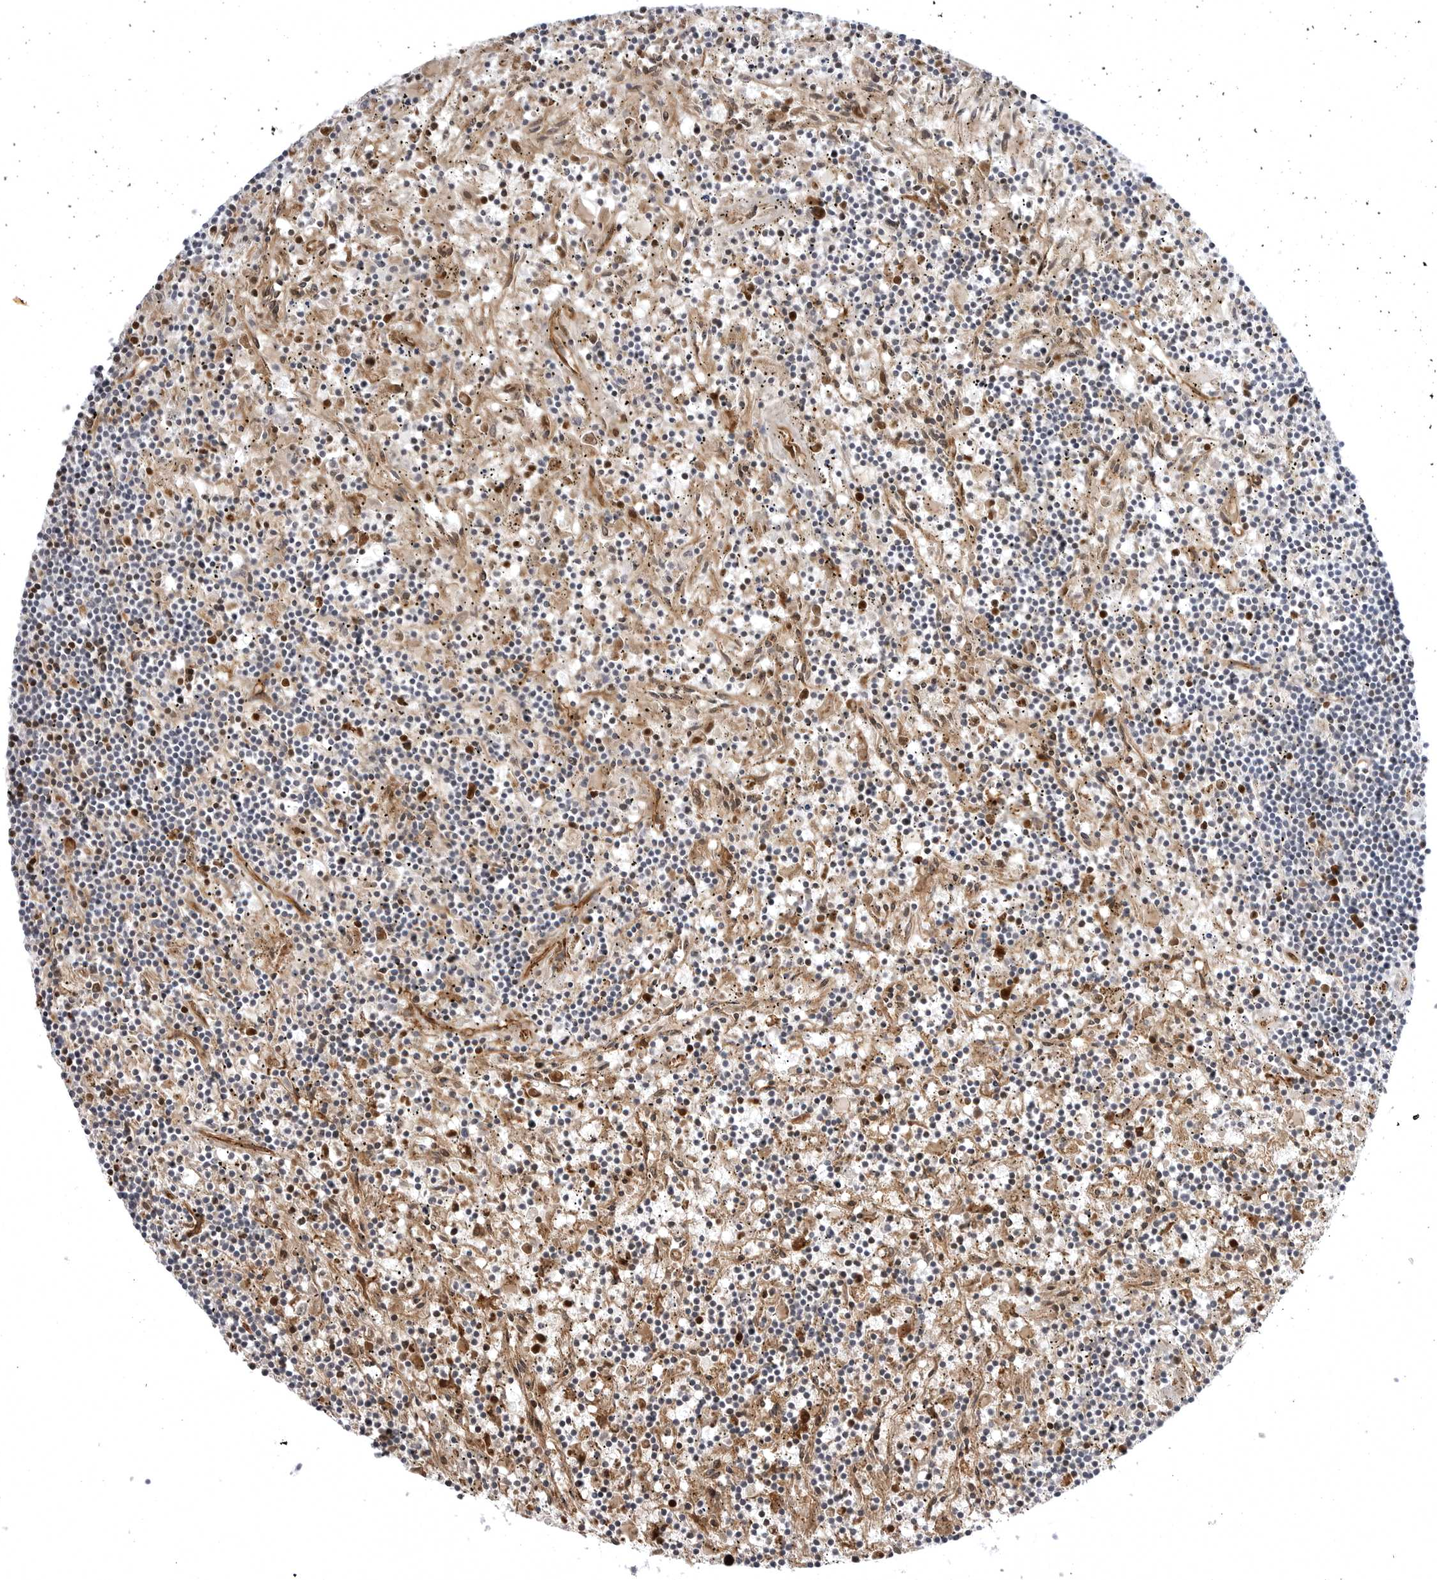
{"staining": {"intensity": "negative", "quantity": "none", "location": "none"}, "tissue": "lymphoma", "cell_type": "Tumor cells", "image_type": "cancer", "snomed": [{"axis": "morphology", "description": "Malignant lymphoma, non-Hodgkin's type, Low grade"}, {"axis": "topography", "description": "Spleen"}], "caption": "The IHC photomicrograph has no significant staining in tumor cells of lymphoma tissue.", "gene": "ARL5A", "patient": {"sex": "male", "age": 76}}